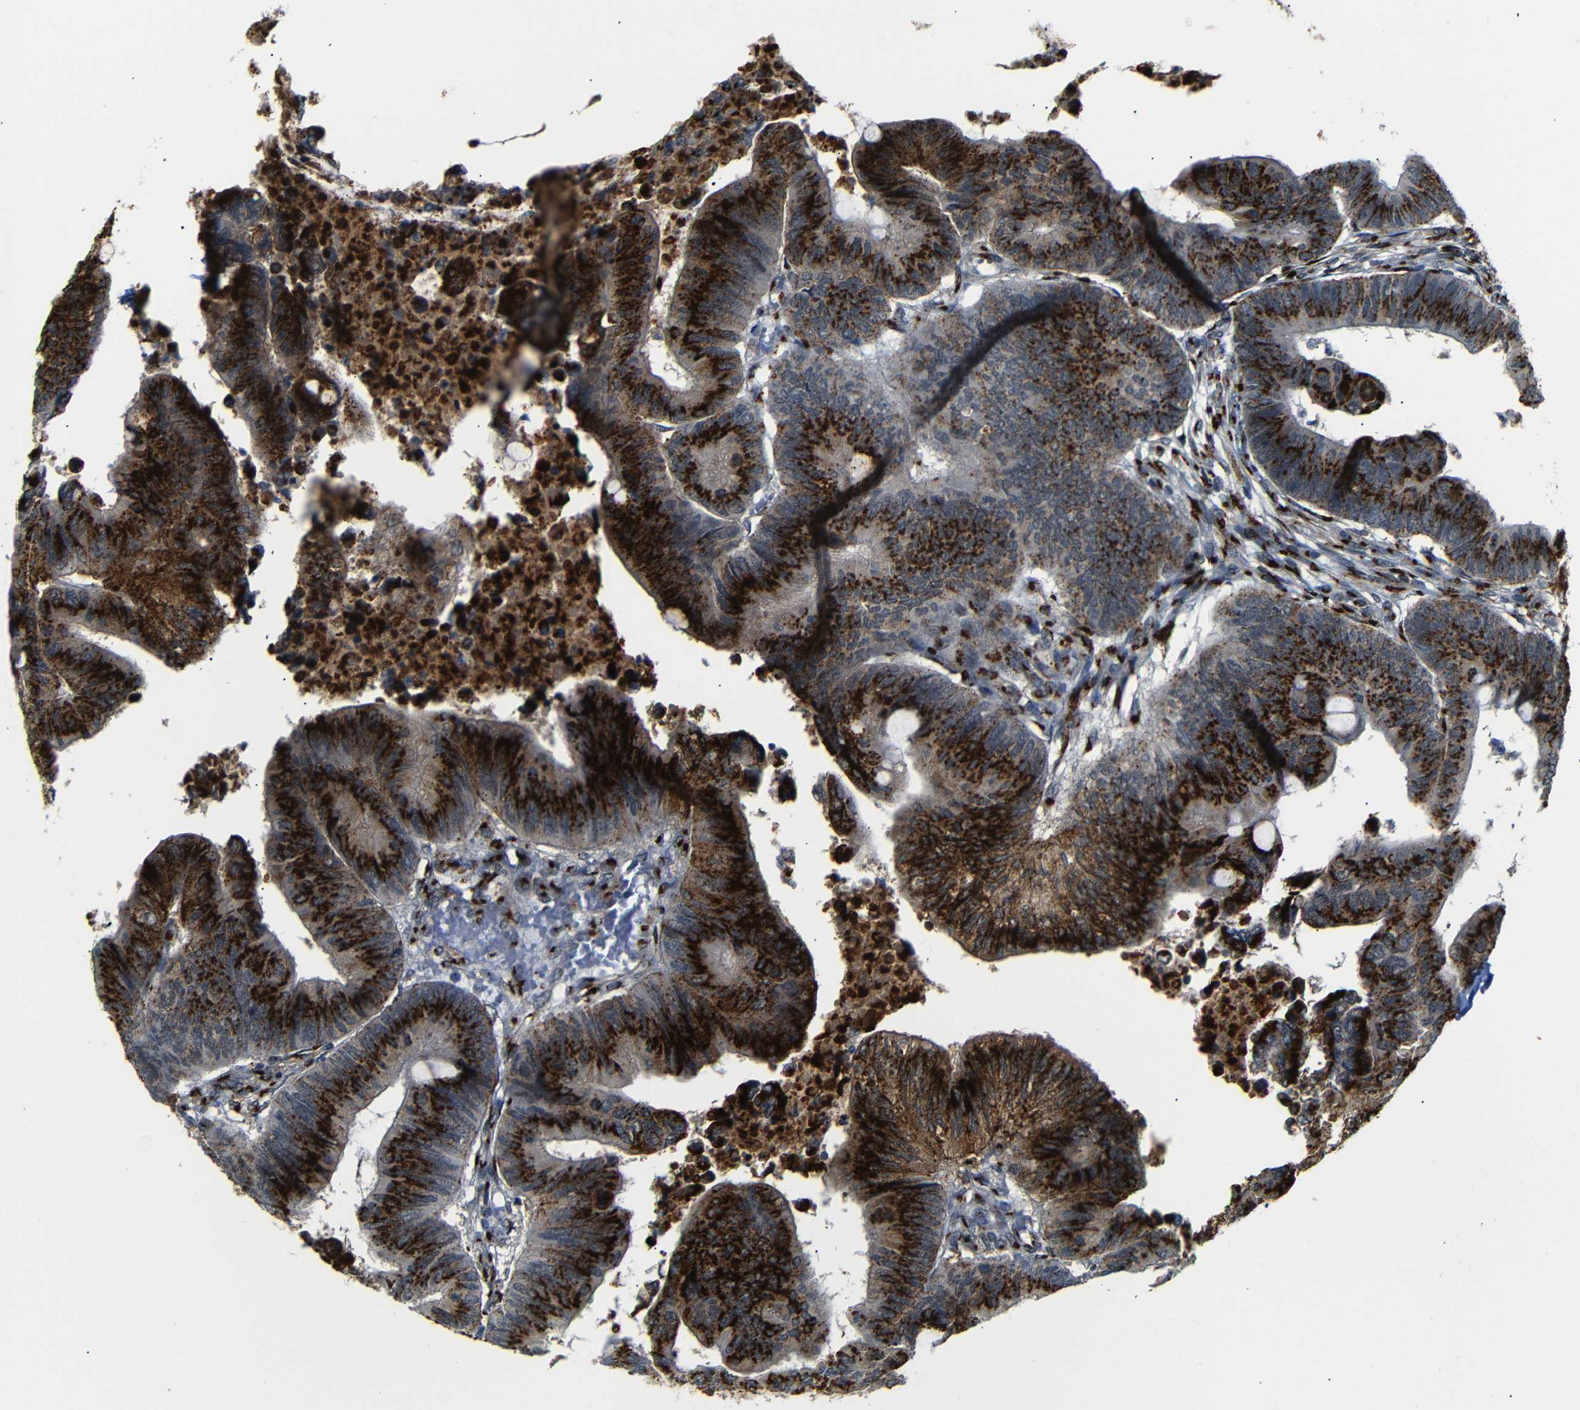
{"staining": {"intensity": "strong", "quantity": ">75%", "location": "cytoplasmic/membranous"}, "tissue": "colorectal cancer", "cell_type": "Tumor cells", "image_type": "cancer", "snomed": [{"axis": "morphology", "description": "Normal tissue, NOS"}, {"axis": "morphology", "description": "Adenocarcinoma, NOS"}, {"axis": "topography", "description": "Rectum"}, {"axis": "topography", "description": "Peripheral nerve tissue"}], "caption": "A brown stain shows strong cytoplasmic/membranous staining of a protein in human colorectal adenocarcinoma tumor cells.", "gene": "TGOLN2", "patient": {"sex": "male", "age": 92}}